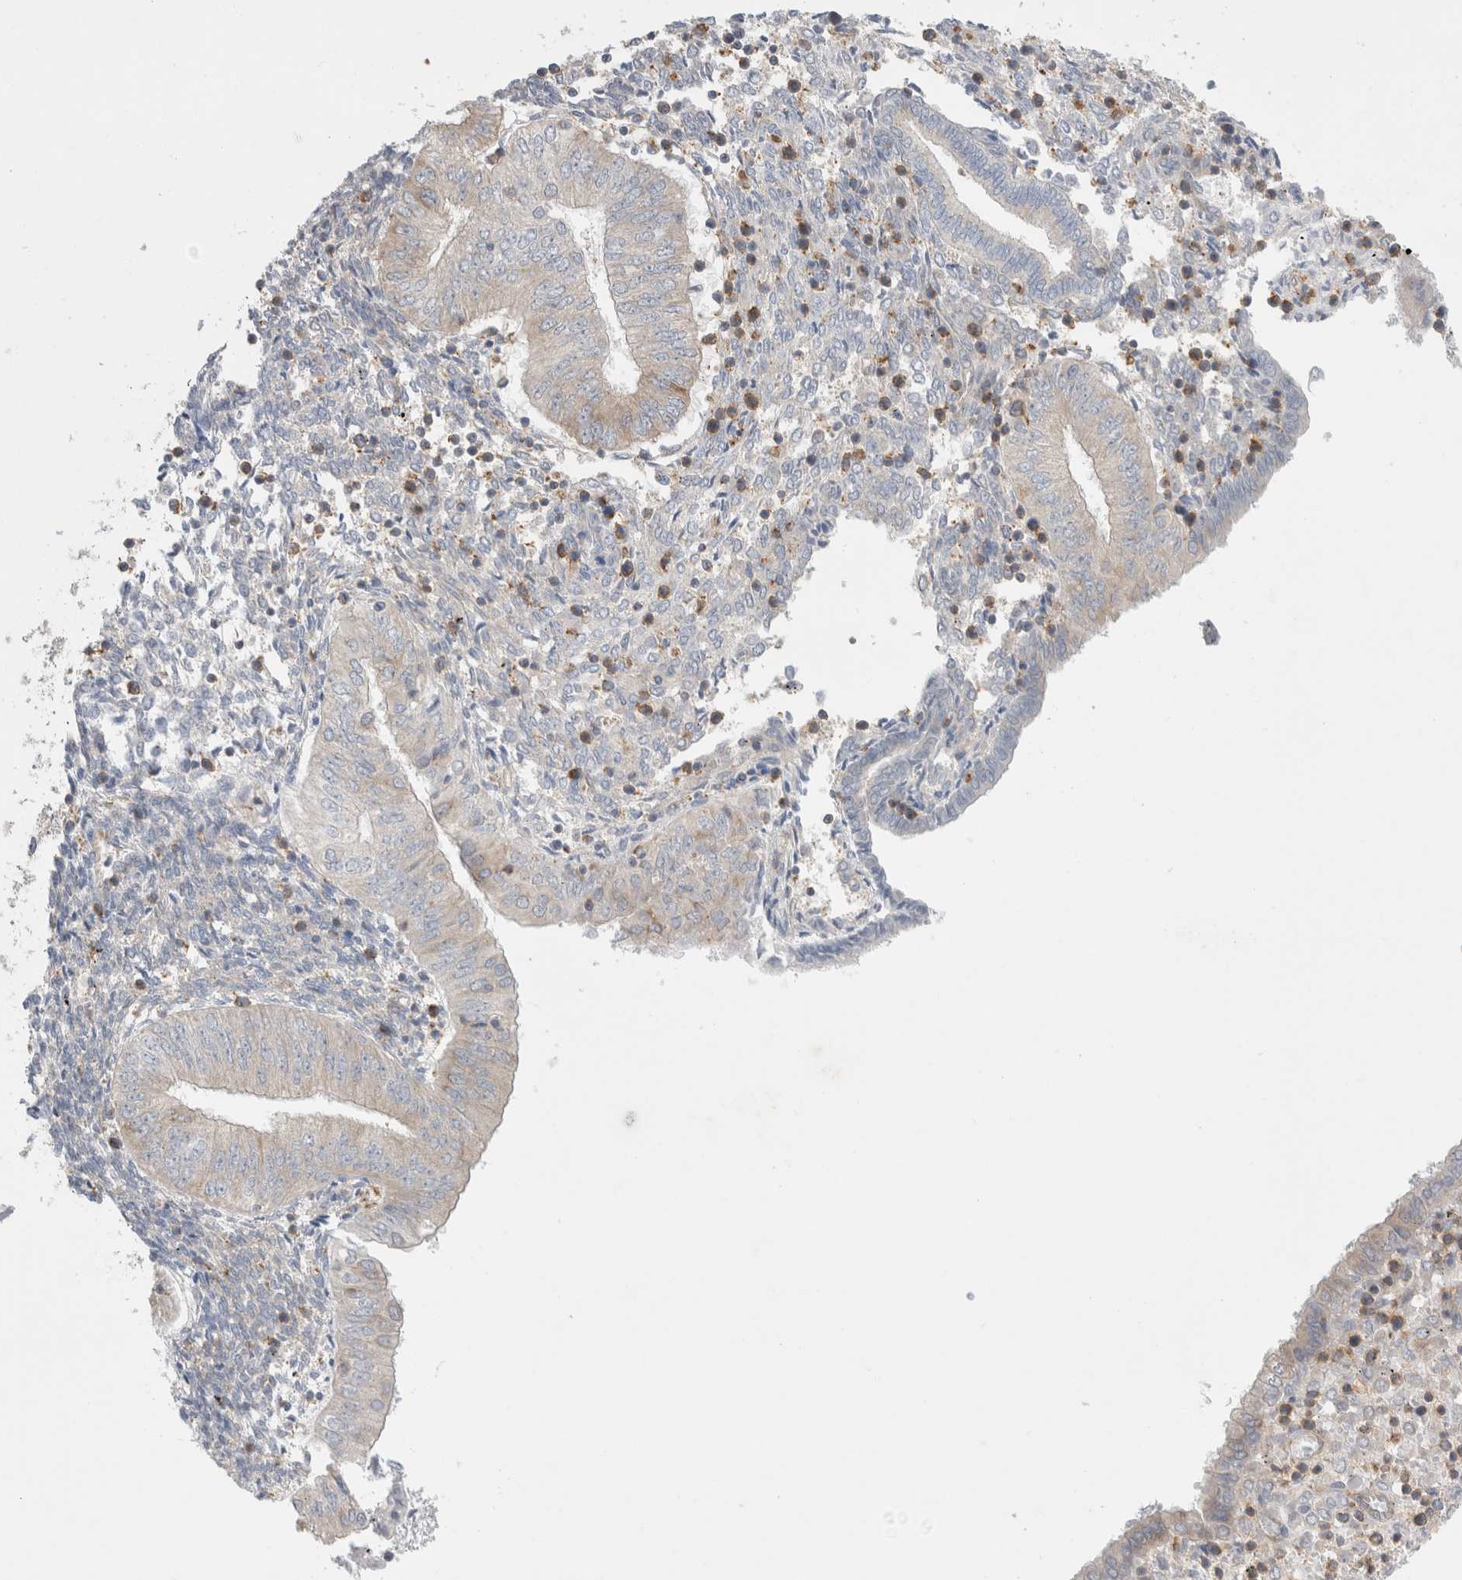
{"staining": {"intensity": "weak", "quantity": "<25%", "location": "cytoplasmic/membranous"}, "tissue": "endometrial cancer", "cell_type": "Tumor cells", "image_type": "cancer", "snomed": [{"axis": "morphology", "description": "Normal tissue, NOS"}, {"axis": "morphology", "description": "Adenocarcinoma, NOS"}, {"axis": "topography", "description": "Endometrium"}], "caption": "Tumor cells show no significant positivity in adenocarcinoma (endometrial).", "gene": "ZNF23", "patient": {"sex": "female", "age": 53}}